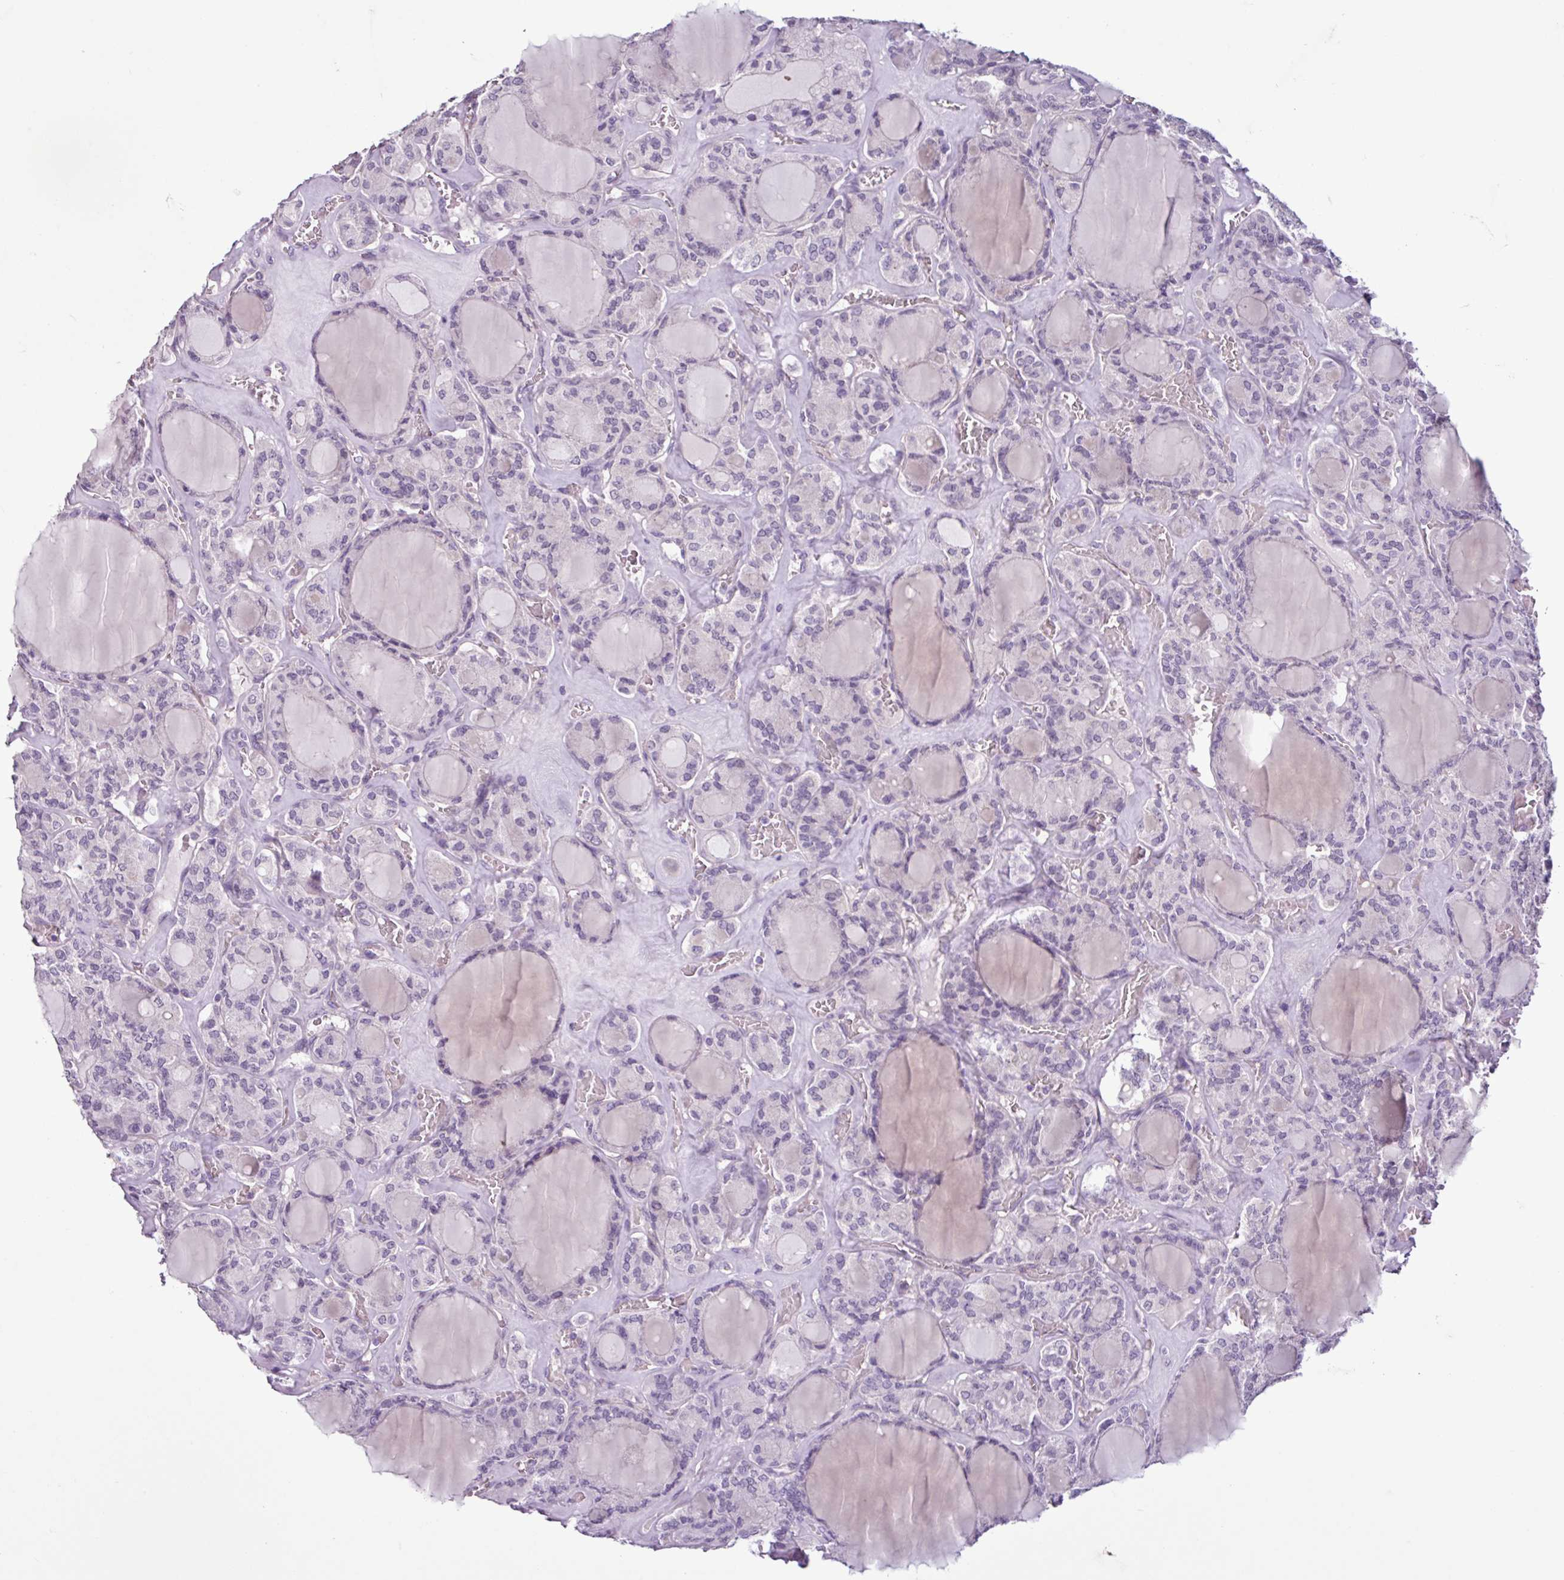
{"staining": {"intensity": "negative", "quantity": "none", "location": "none"}, "tissue": "thyroid cancer", "cell_type": "Tumor cells", "image_type": "cancer", "snomed": [{"axis": "morphology", "description": "Papillary adenocarcinoma, NOS"}, {"axis": "topography", "description": "Thyroid gland"}], "caption": "This histopathology image is of thyroid cancer stained with IHC to label a protein in brown with the nuclei are counter-stained blue. There is no positivity in tumor cells.", "gene": "C9orf24", "patient": {"sex": "male", "age": 87}}